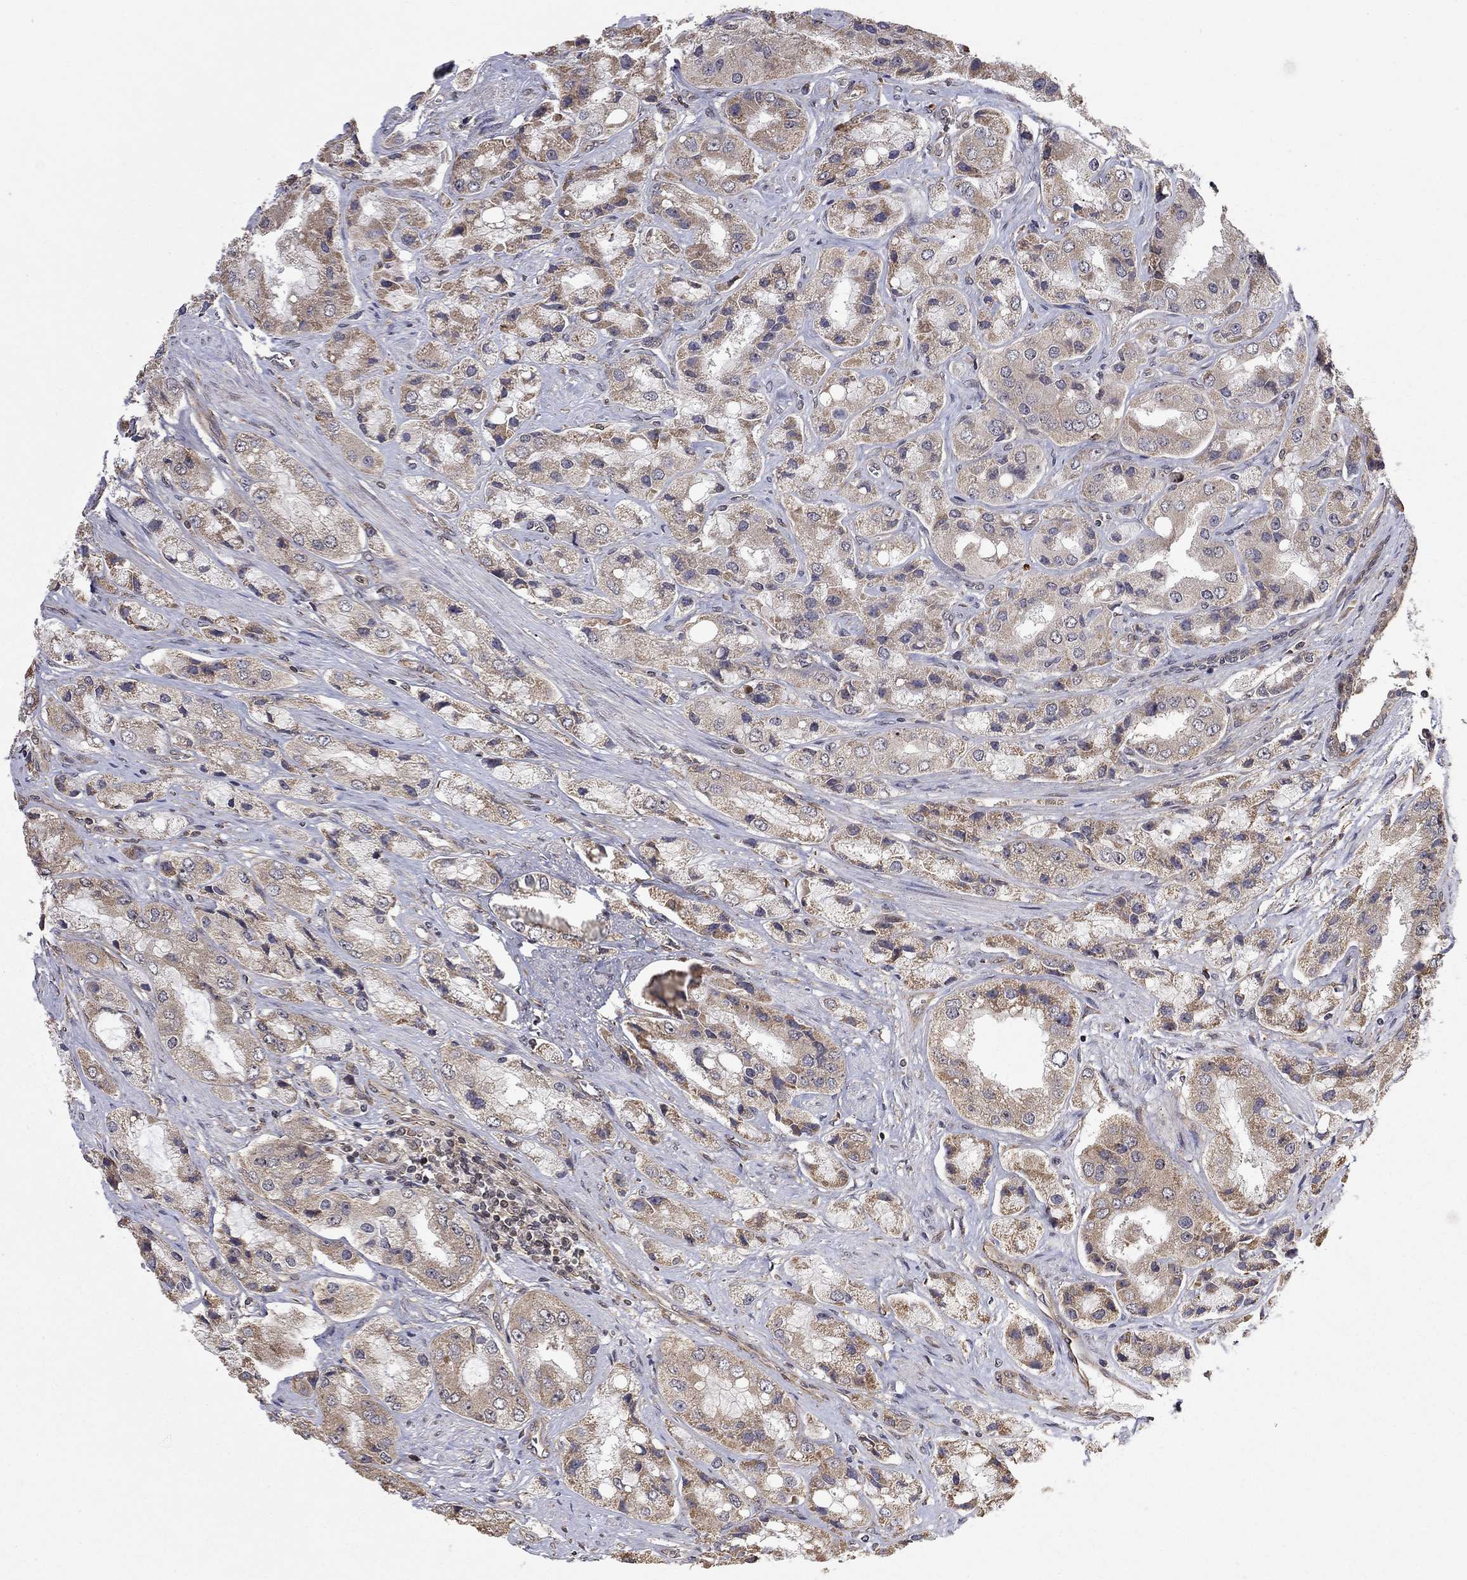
{"staining": {"intensity": "weak", "quantity": "25%-75%", "location": "cytoplasmic/membranous"}, "tissue": "prostate cancer", "cell_type": "Tumor cells", "image_type": "cancer", "snomed": [{"axis": "morphology", "description": "Adenocarcinoma, Low grade"}, {"axis": "topography", "description": "Prostate"}], "caption": "Protein expression analysis of prostate cancer shows weak cytoplasmic/membranous expression in approximately 25%-75% of tumor cells. The staining was performed using DAB to visualize the protein expression in brown, while the nuclei were stained in blue with hematoxylin (Magnification: 20x).", "gene": "TDP1", "patient": {"sex": "male", "age": 69}}